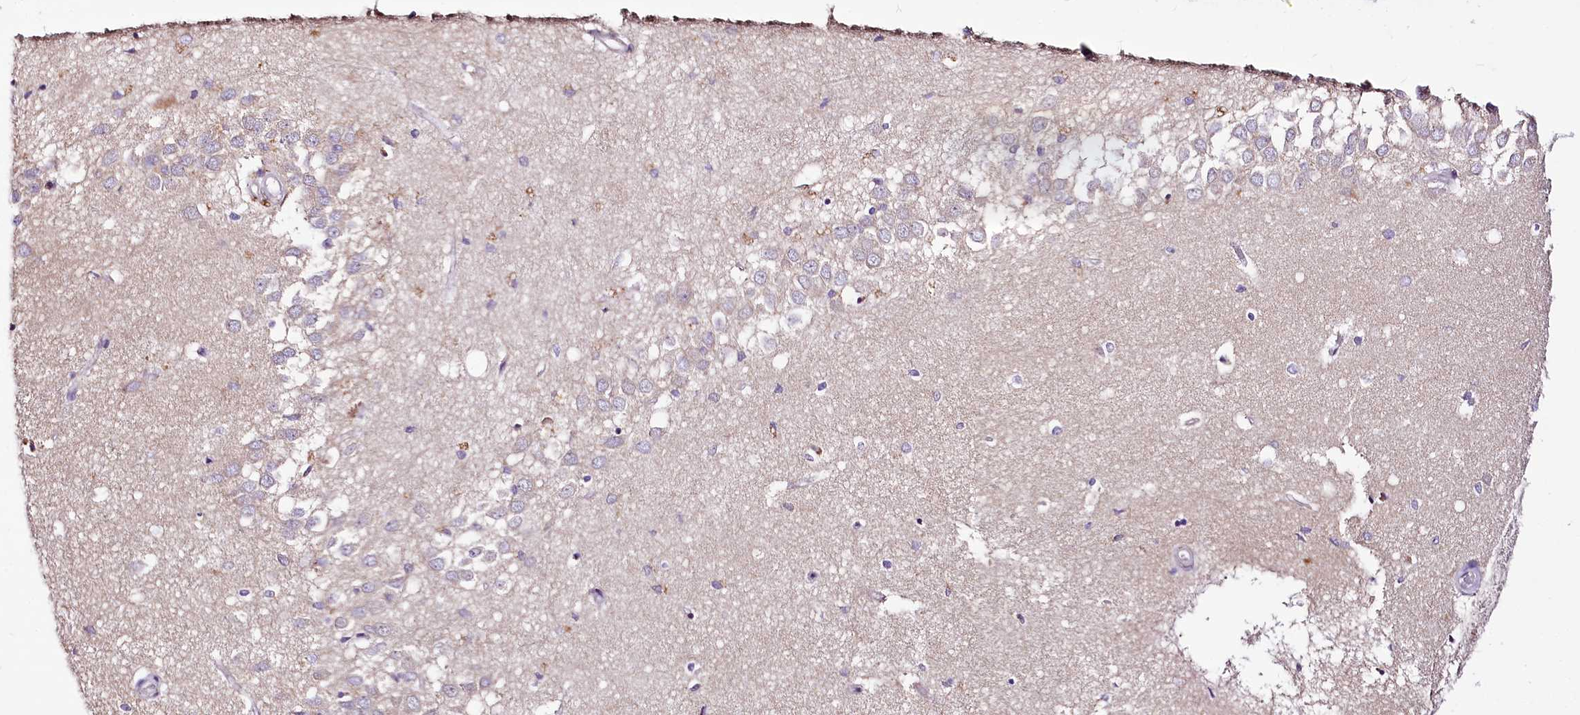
{"staining": {"intensity": "weak", "quantity": "<25%", "location": "cytoplasmic/membranous"}, "tissue": "hippocampus", "cell_type": "Glial cells", "image_type": "normal", "snomed": [{"axis": "morphology", "description": "Normal tissue, NOS"}, {"axis": "topography", "description": "Hippocampus"}], "caption": "This is an immunohistochemistry (IHC) histopathology image of normal hippocampus. There is no expression in glial cells.", "gene": "POLA2", "patient": {"sex": "female", "age": 64}}